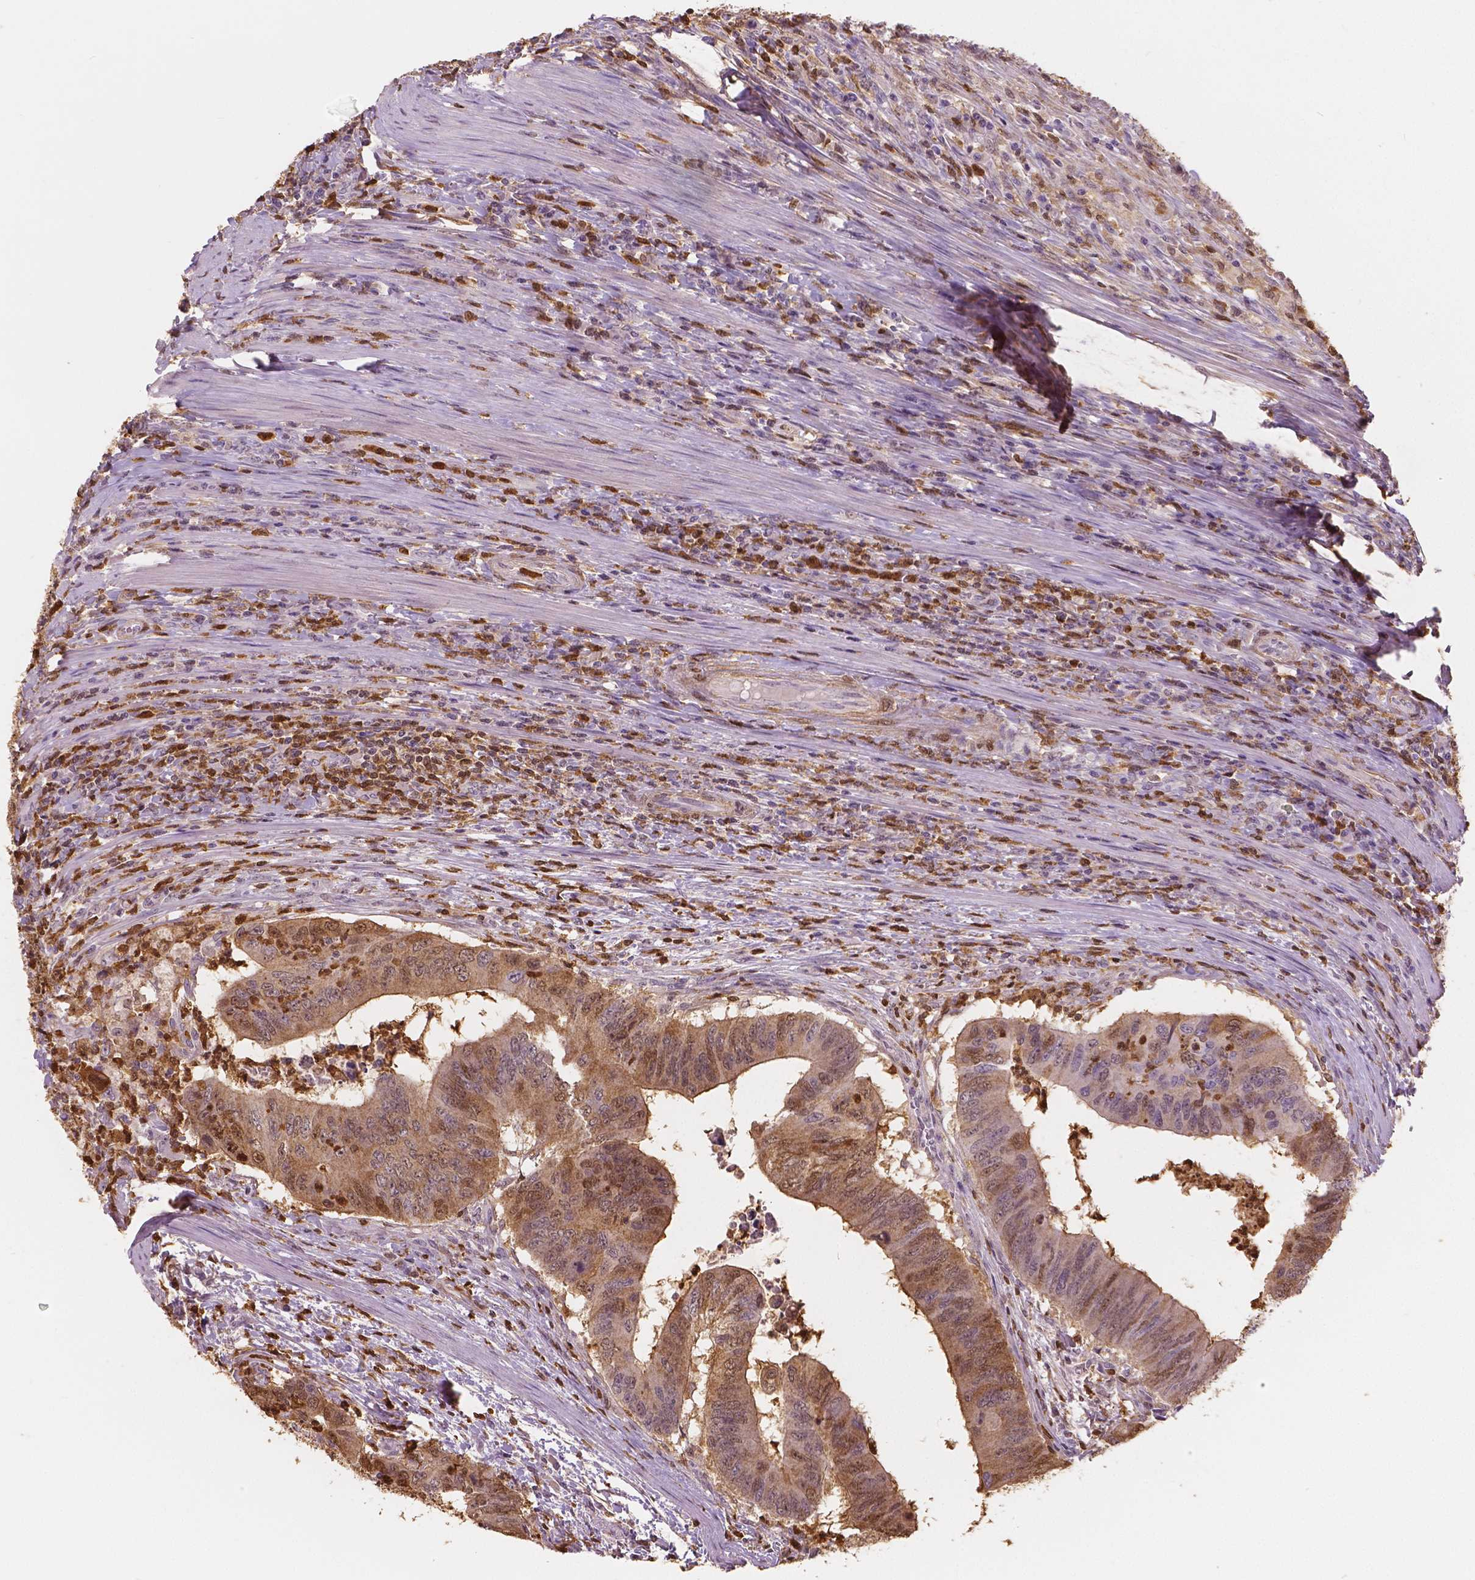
{"staining": {"intensity": "moderate", "quantity": "25%-75%", "location": "cytoplasmic/membranous,nuclear"}, "tissue": "colorectal cancer", "cell_type": "Tumor cells", "image_type": "cancer", "snomed": [{"axis": "morphology", "description": "Adenocarcinoma, NOS"}, {"axis": "topography", "description": "Colon"}], "caption": "Human adenocarcinoma (colorectal) stained with a protein marker reveals moderate staining in tumor cells.", "gene": "S100A4", "patient": {"sex": "male", "age": 53}}